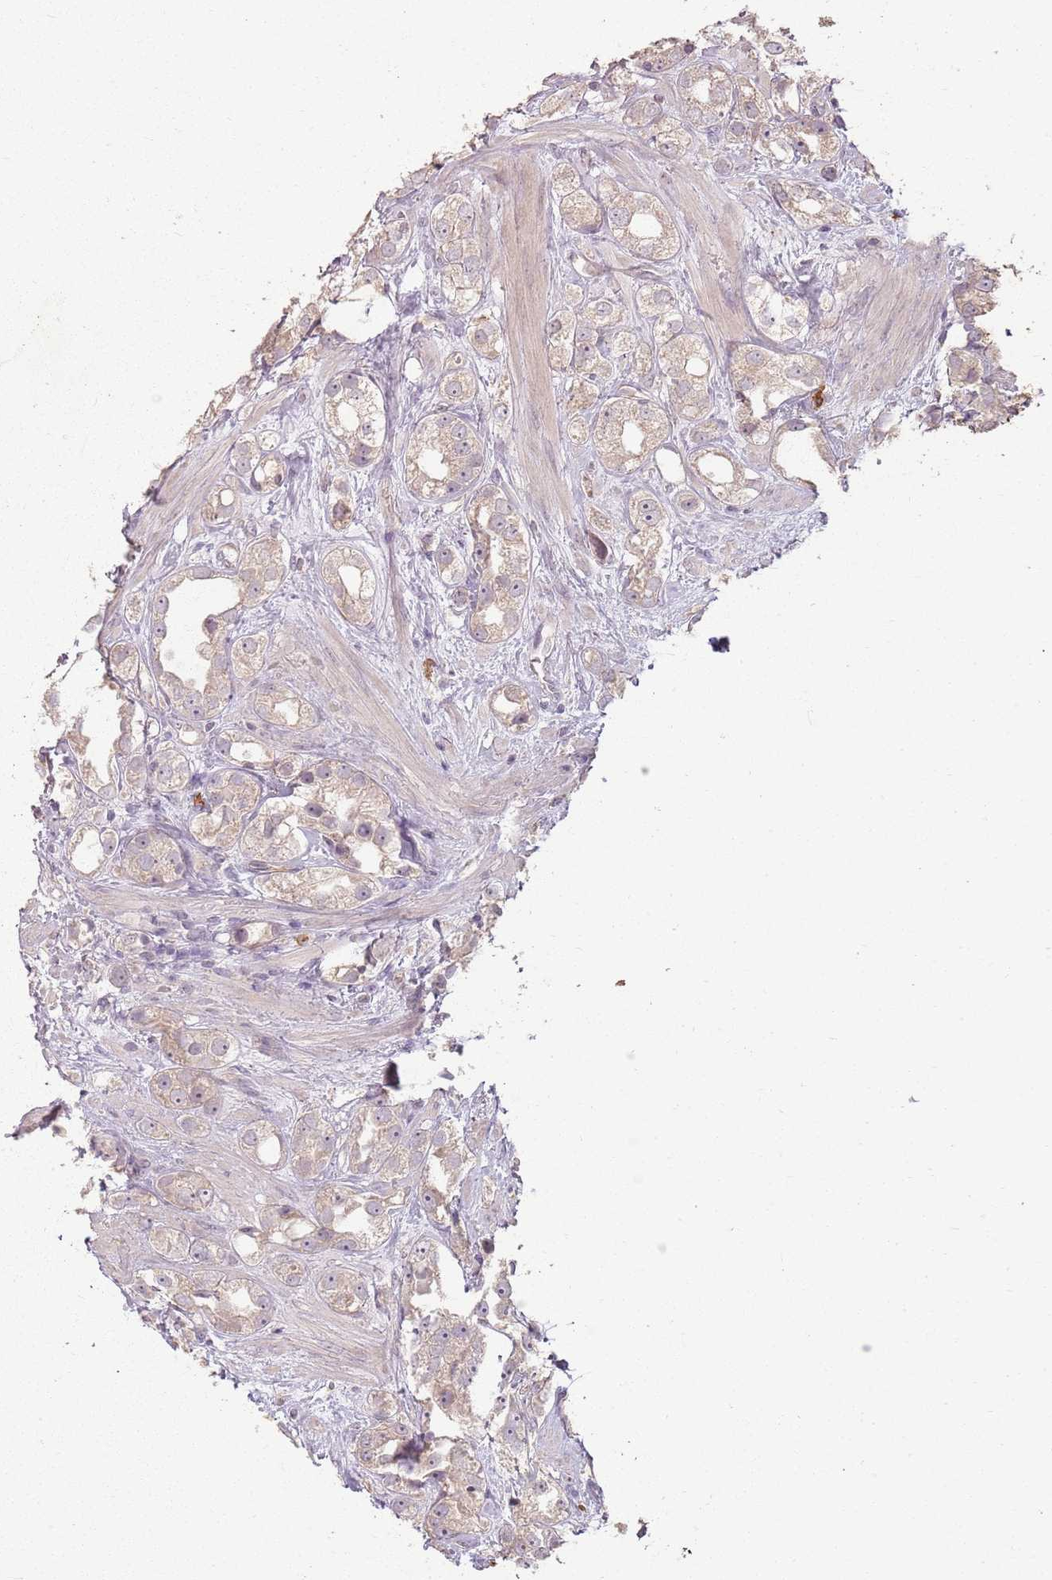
{"staining": {"intensity": "weak", "quantity": ">75%", "location": "cytoplasmic/membranous"}, "tissue": "prostate cancer", "cell_type": "Tumor cells", "image_type": "cancer", "snomed": [{"axis": "morphology", "description": "Adenocarcinoma, NOS"}, {"axis": "topography", "description": "Prostate"}], "caption": "A micrograph of human prostate cancer stained for a protein exhibits weak cytoplasmic/membranous brown staining in tumor cells.", "gene": "CCDC168", "patient": {"sex": "male", "age": 79}}